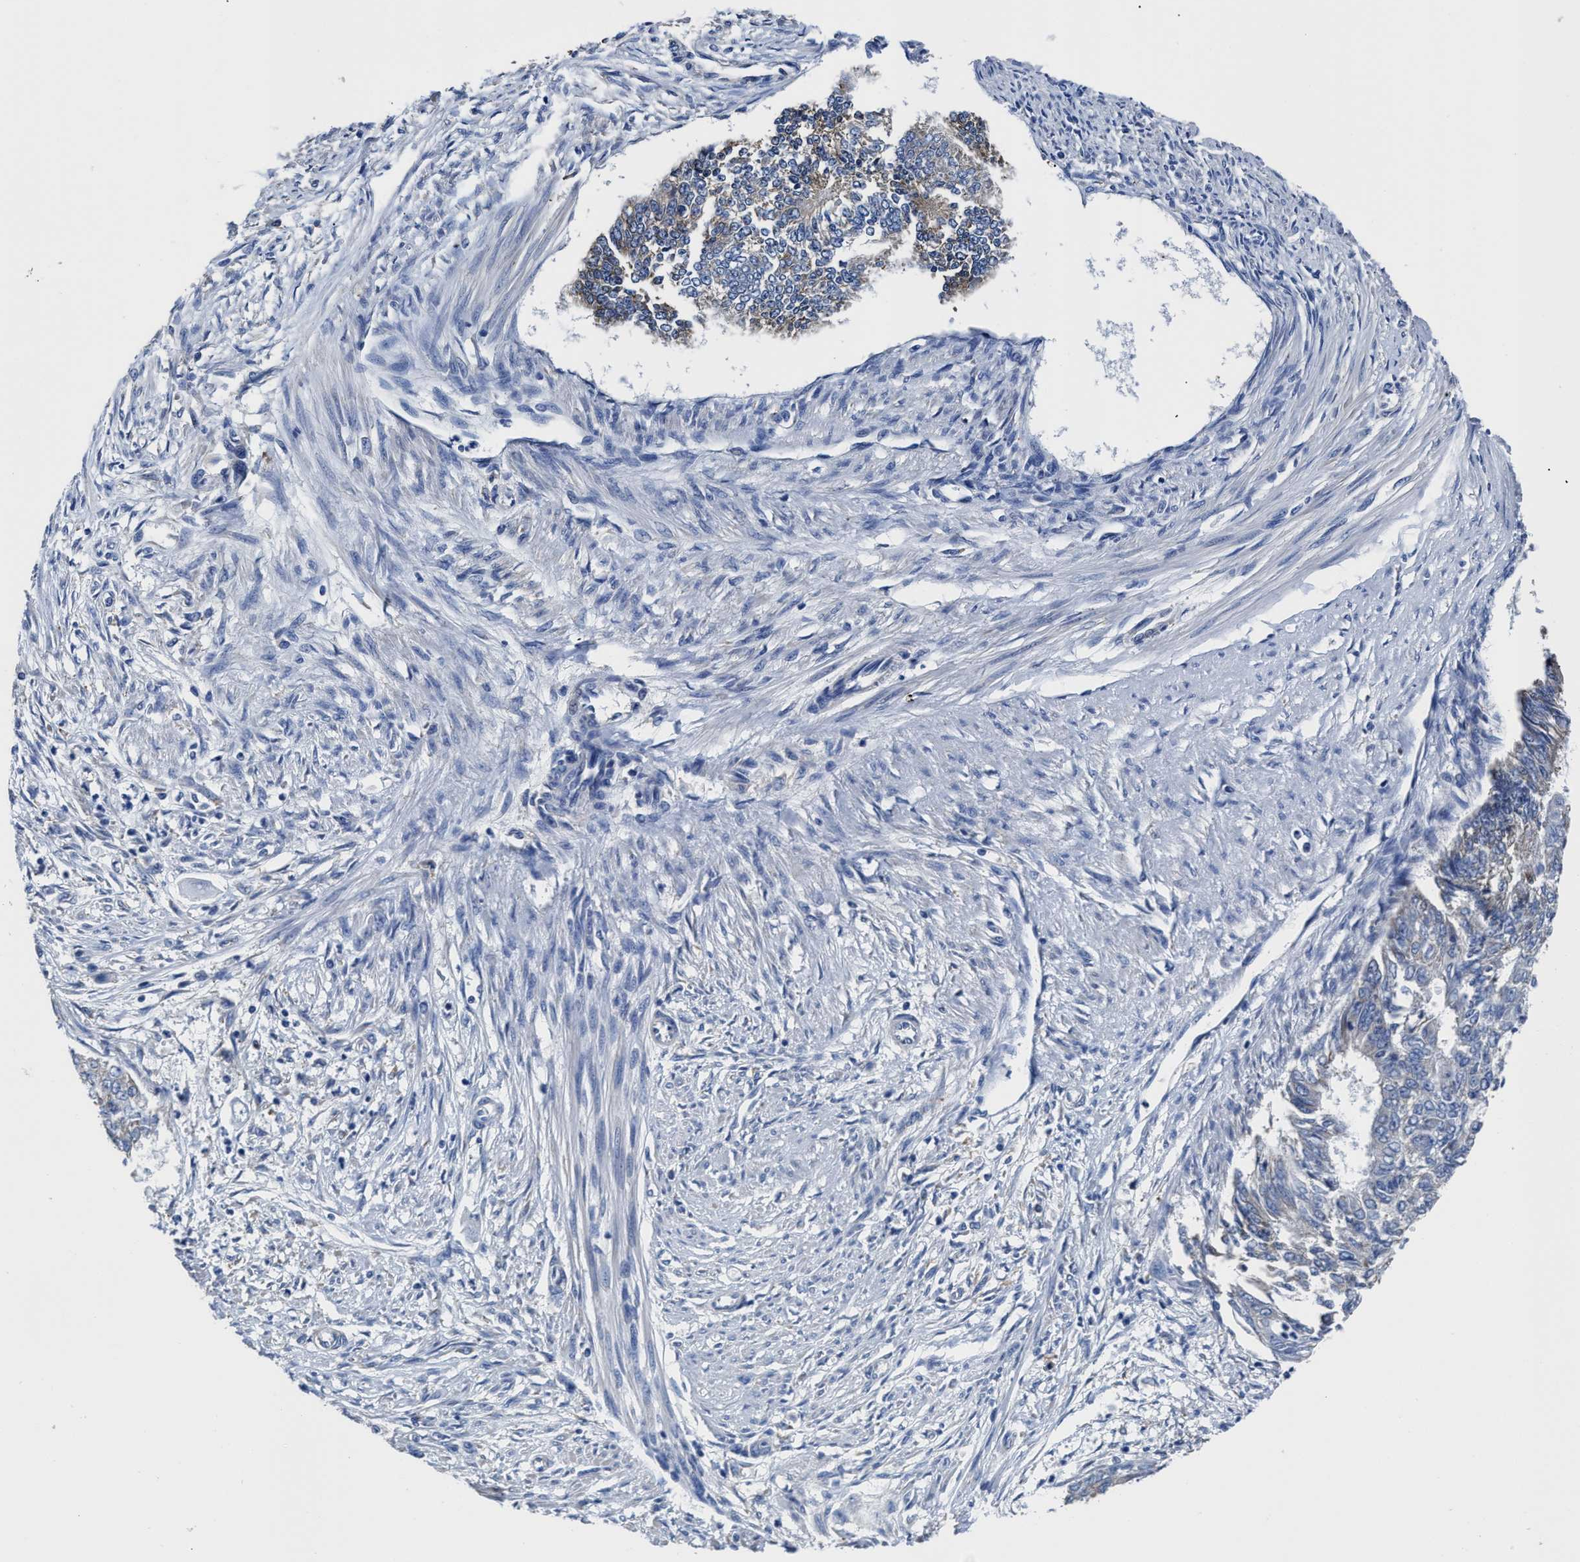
{"staining": {"intensity": "weak", "quantity": "<25%", "location": "cytoplasmic/membranous"}, "tissue": "endometrial cancer", "cell_type": "Tumor cells", "image_type": "cancer", "snomed": [{"axis": "morphology", "description": "Adenocarcinoma, NOS"}, {"axis": "topography", "description": "Endometrium"}], "caption": "Tumor cells are negative for brown protein staining in endometrial adenocarcinoma.", "gene": "SRPK2", "patient": {"sex": "female", "age": 32}}